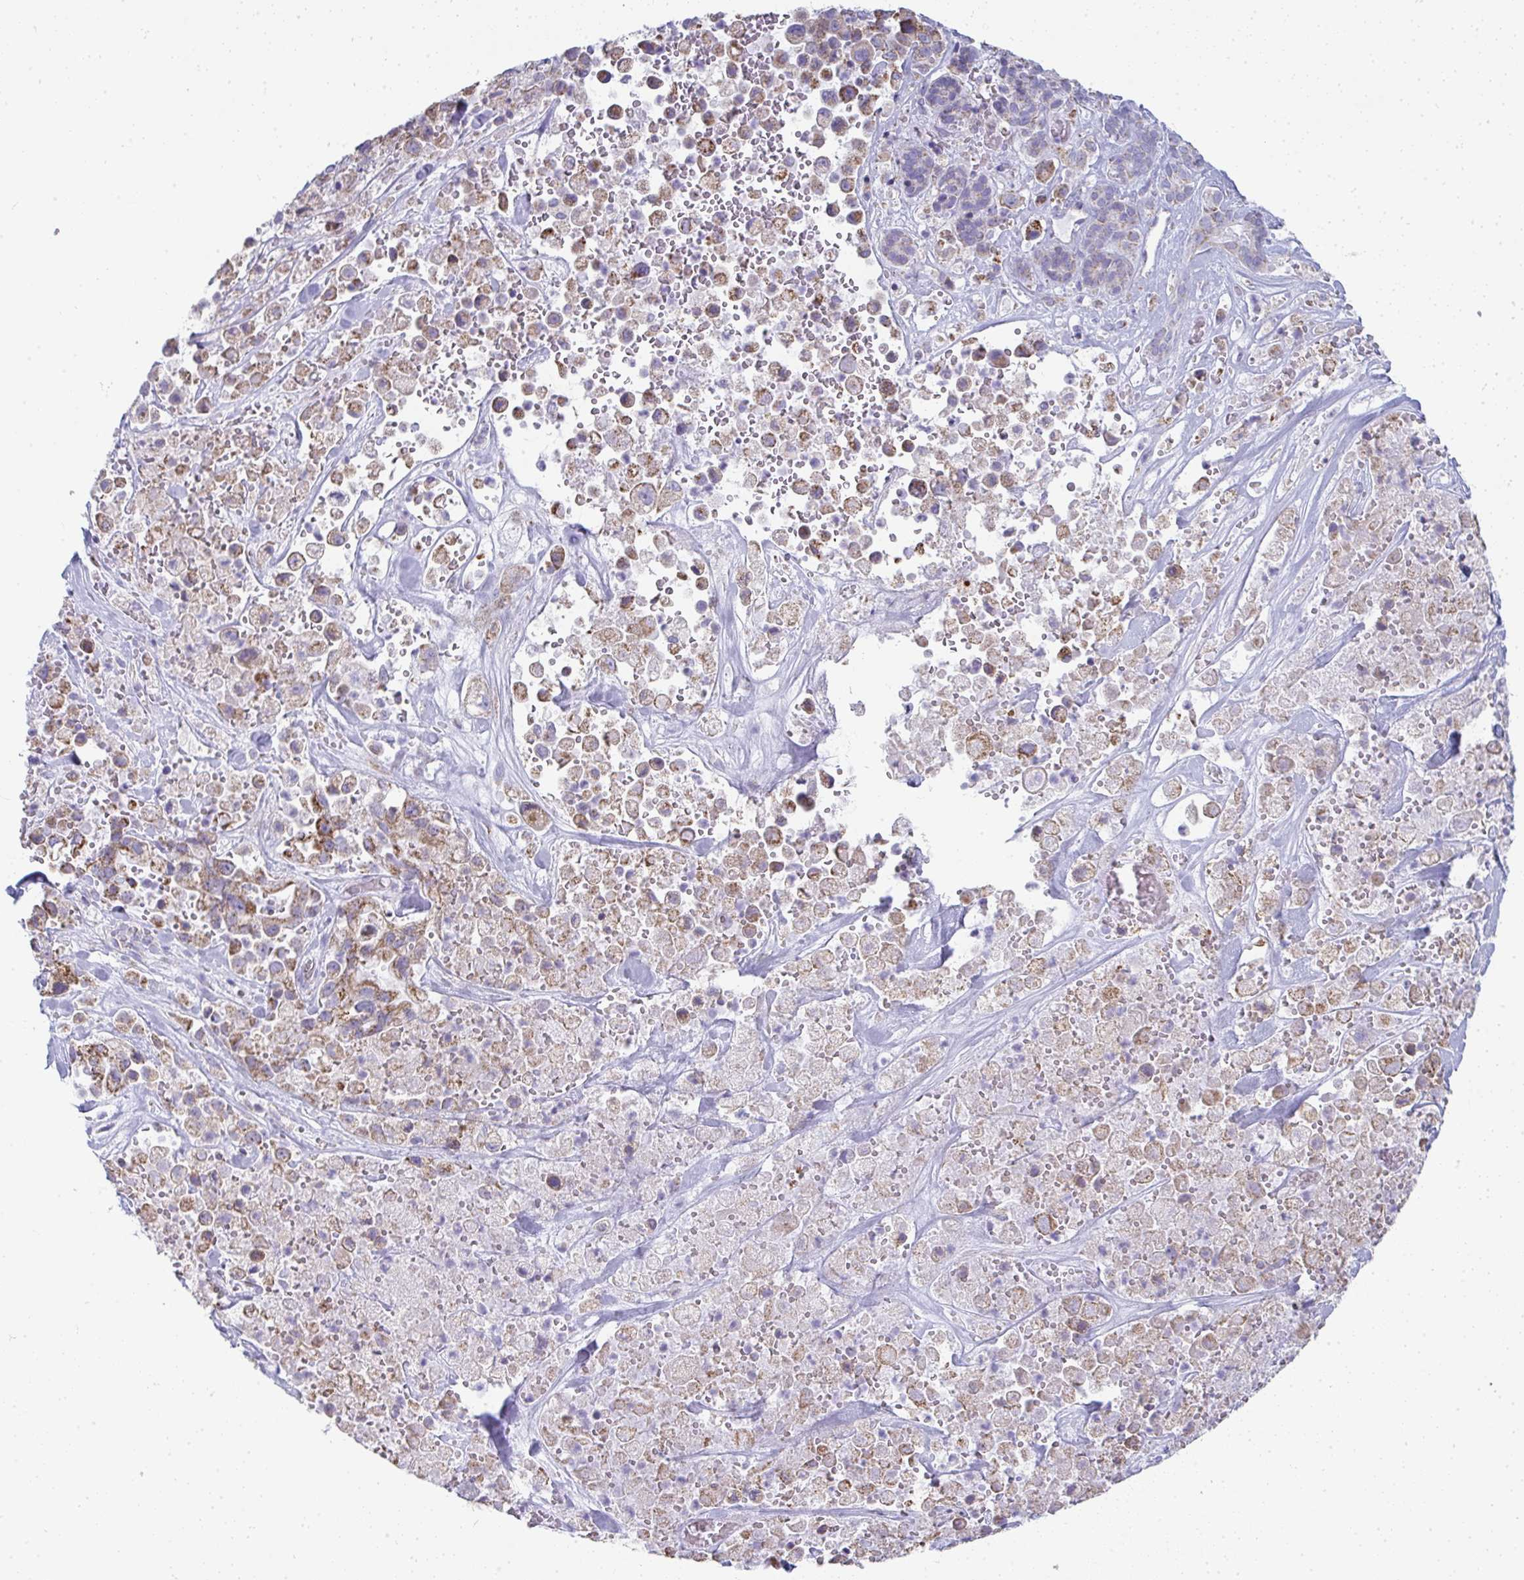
{"staining": {"intensity": "moderate", "quantity": ">75%", "location": "cytoplasmic/membranous"}, "tissue": "pancreatic cancer", "cell_type": "Tumor cells", "image_type": "cancer", "snomed": [{"axis": "morphology", "description": "Adenocarcinoma, NOS"}, {"axis": "topography", "description": "Pancreas"}], "caption": "Immunohistochemical staining of human adenocarcinoma (pancreatic) displays medium levels of moderate cytoplasmic/membranous staining in about >75% of tumor cells.", "gene": "SLC6A1", "patient": {"sex": "male", "age": 44}}